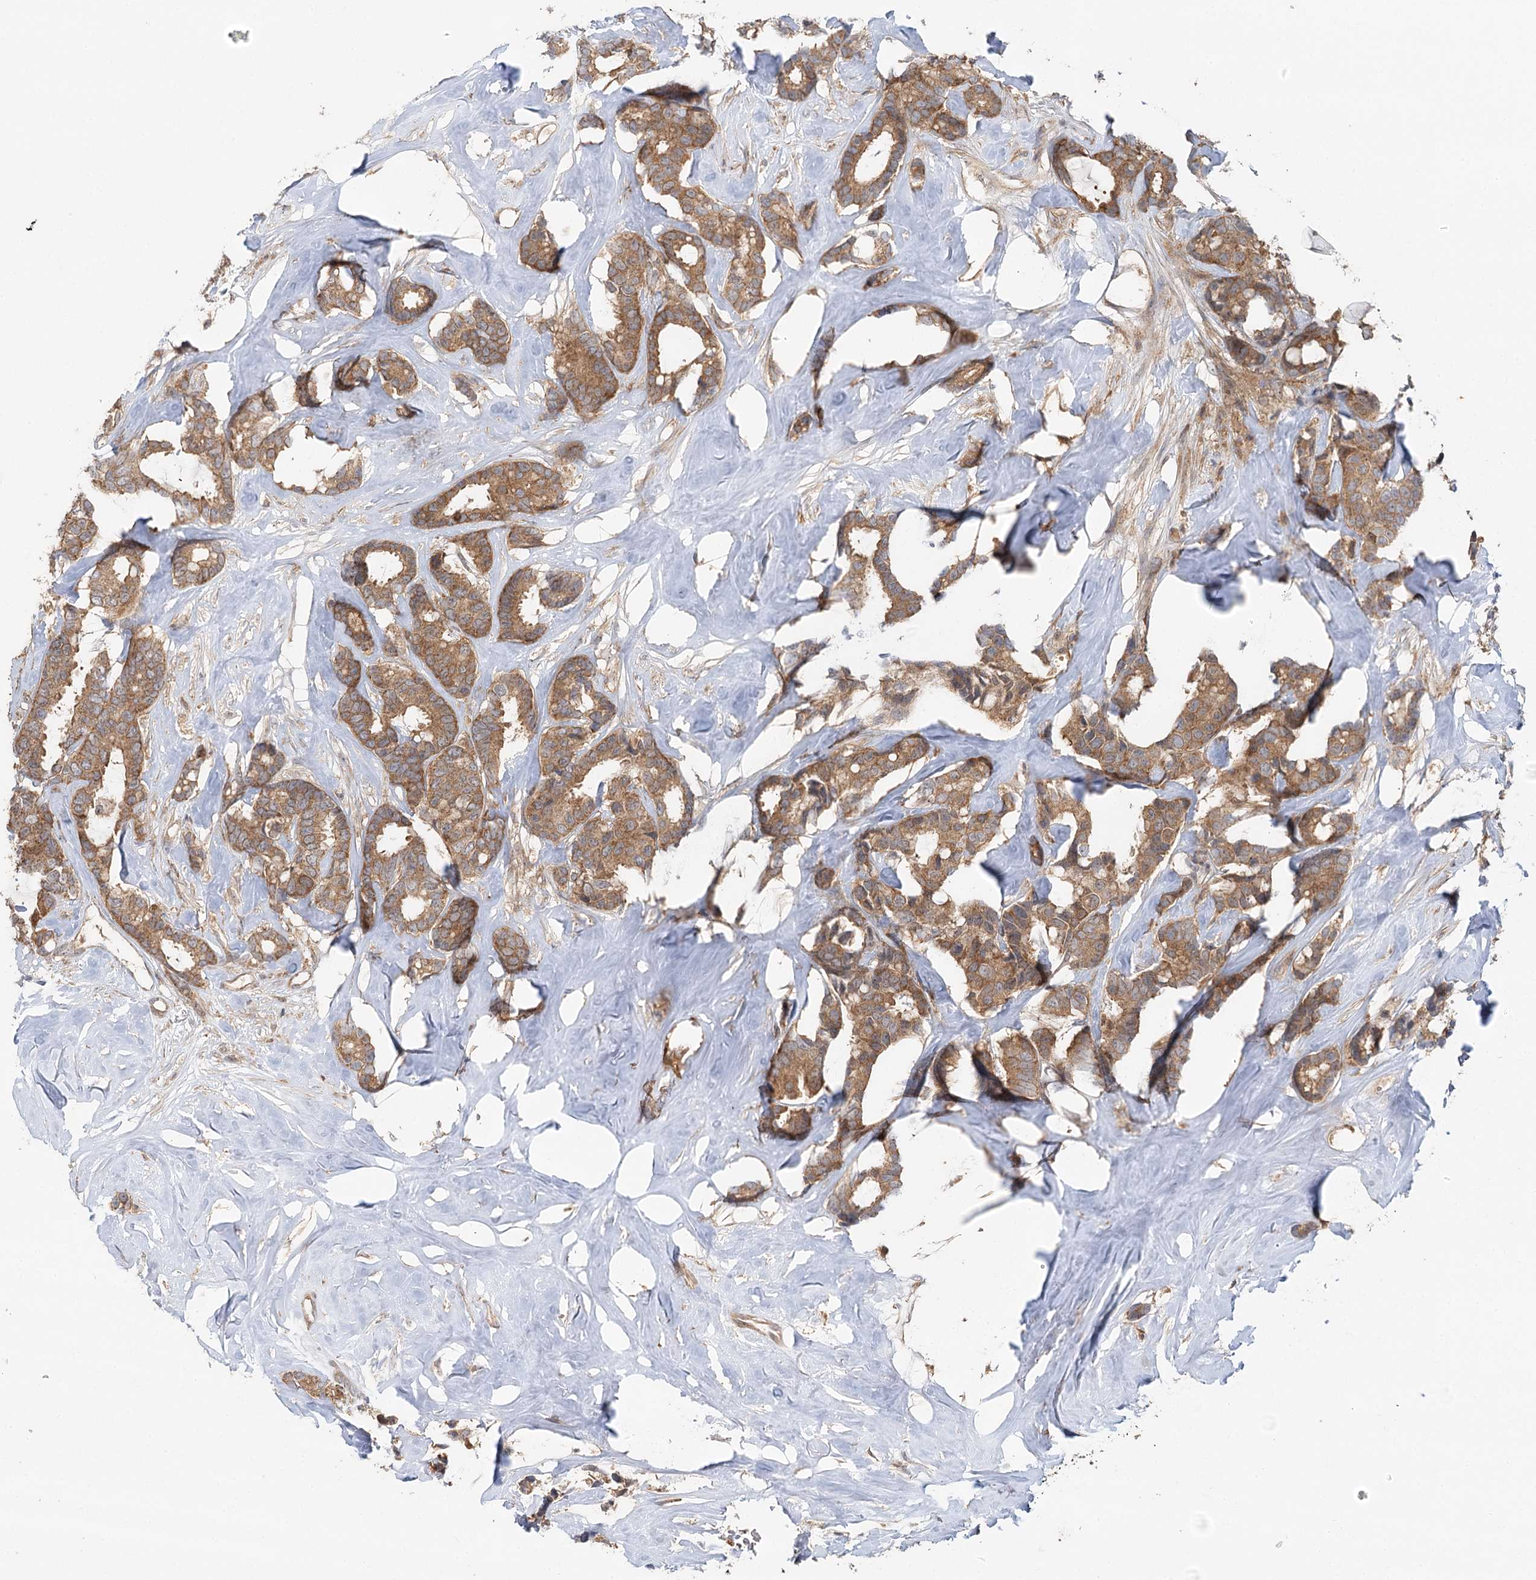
{"staining": {"intensity": "moderate", "quantity": ">75%", "location": "cytoplasmic/membranous"}, "tissue": "breast cancer", "cell_type": "Tumor cells", "image_type": "cancer", "snomed": [{"axis": "morphology", "description": "Duct carcinoma"}, {"axis": "topography", "description": "Breast"}], "caption": "The photomicrograph displays immunohistochemical staining of breast cancer. There is moderate cytoplasmic/membranous expression is present in approximately >75% of tumor cells.", "gene": "RAPGEF6", "patient": {"sex": "female", "age": 87}}